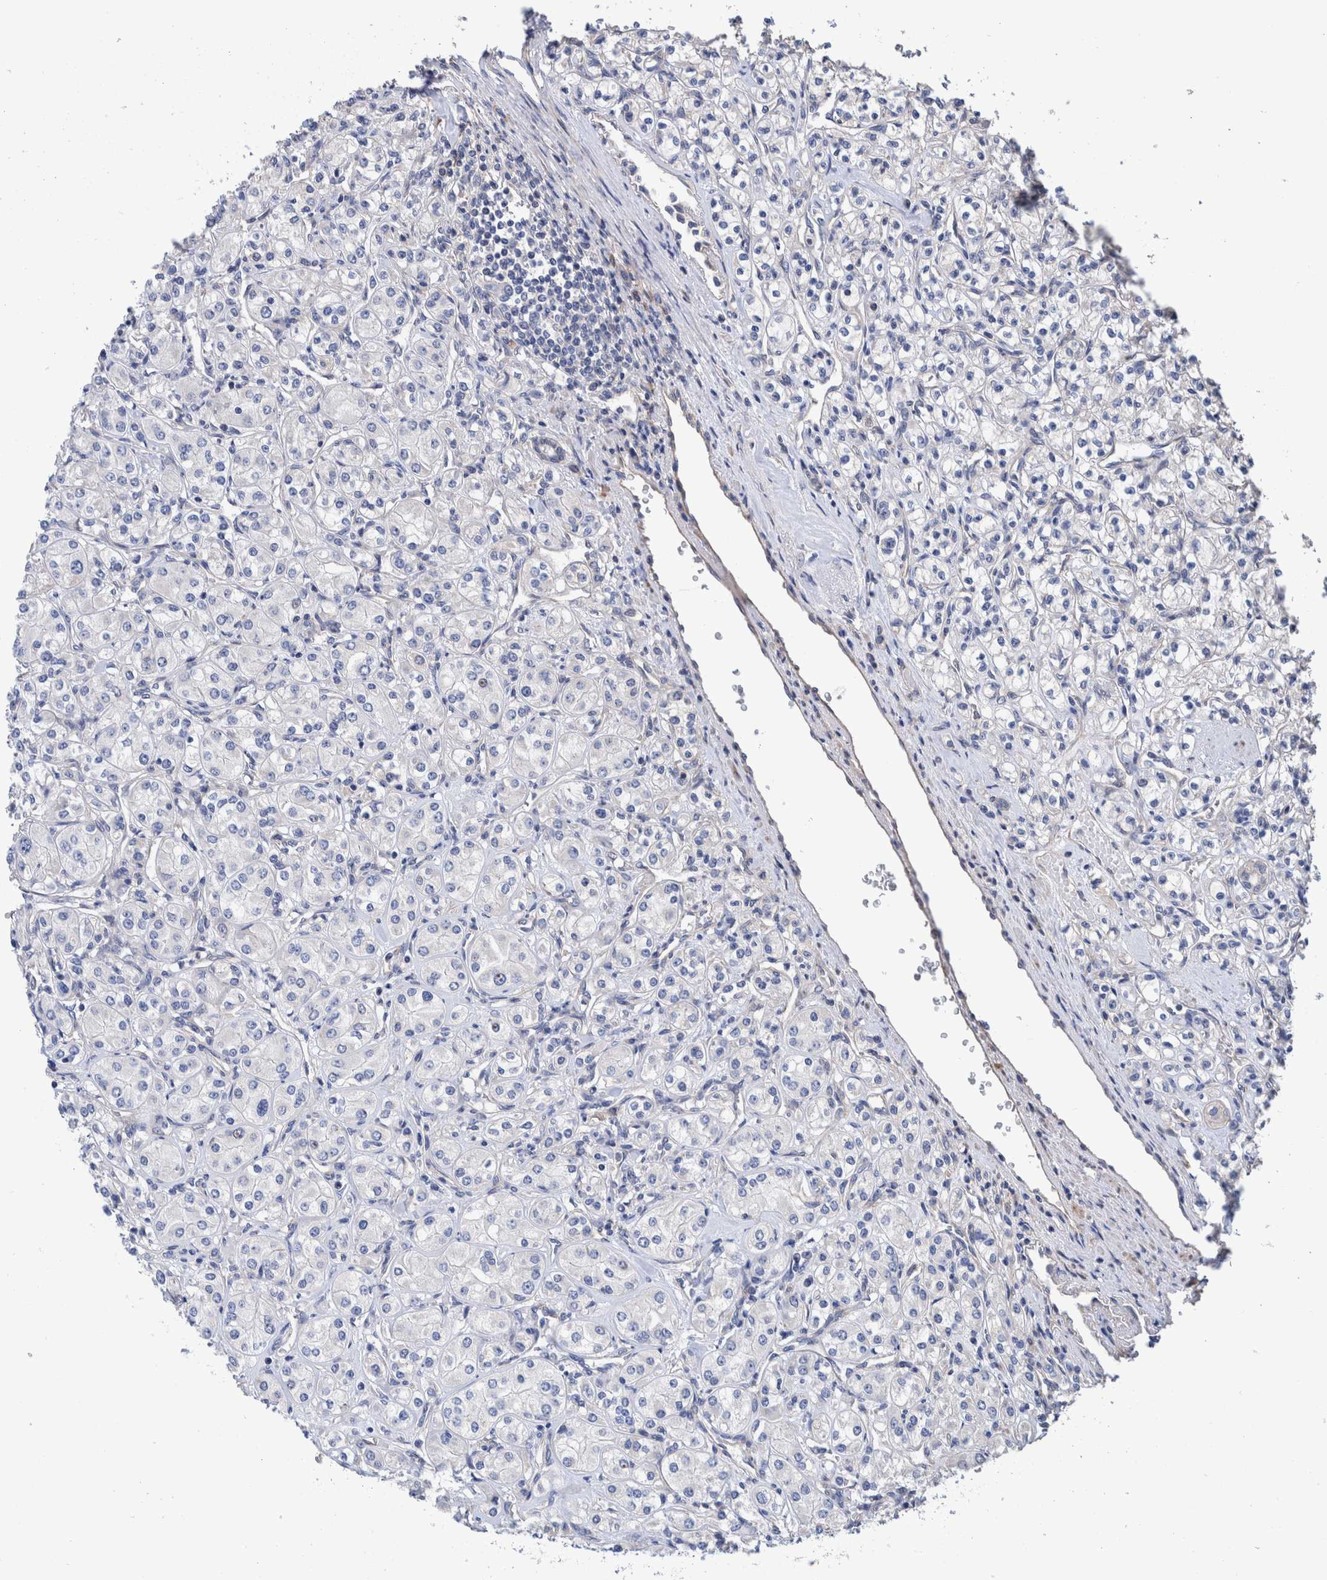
{"staining": {"intensity": "negative", "quantity": "none", "location": "none"}, "tissue": "renal cancer", "cell_type": "Tumor cells", "image_type": "cancer", "snomed": [{"axis": "morphology", "description": "Adenocarcinoma, NOS"}, {"axis": "topography", "description": "Kidney"}], "caption": "Immunohistochemistry of renal adenocarcinoma reveals no staining in tumor cells.", "gene": "SLC45A4", "patient": {"sex": "male", "age": 77}}